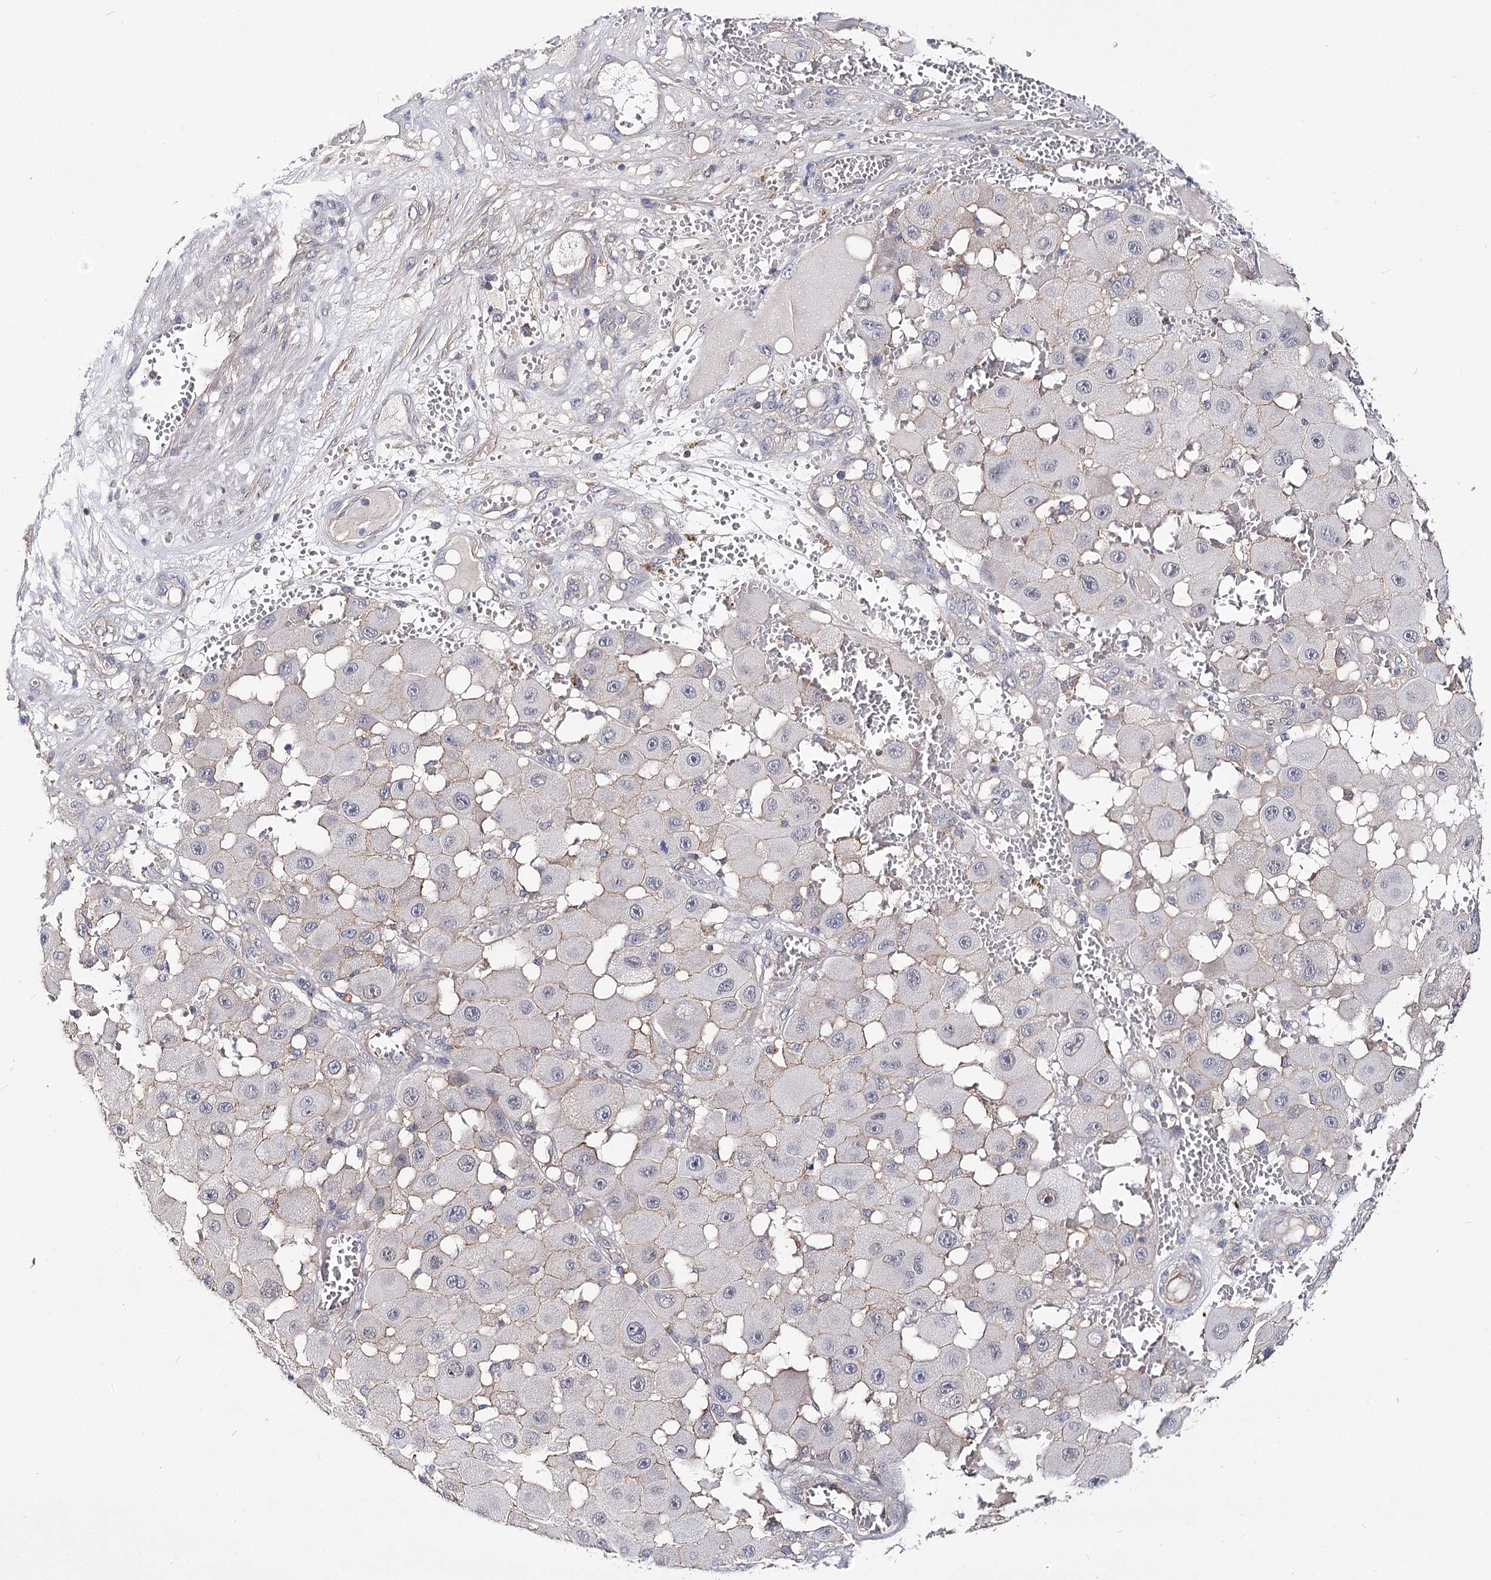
{"staining": {"intensity": "negative", "quantity": "none", "location": "none"}, "tissue": "melanoma", "cell_type": "Tumor cells", "image_type": "cancer", "snomed": [{"axis": "morphology", "description": "Malignant melanoma, NOS"}, {"axis": "topography", "description": "Skin"}], "caption": "The IHC micrograph has no significant positivity in tumor cells of malignant melanoma tissue.", "gene": "TMEM218", "patient": {"sex": "female", "age": 81}}